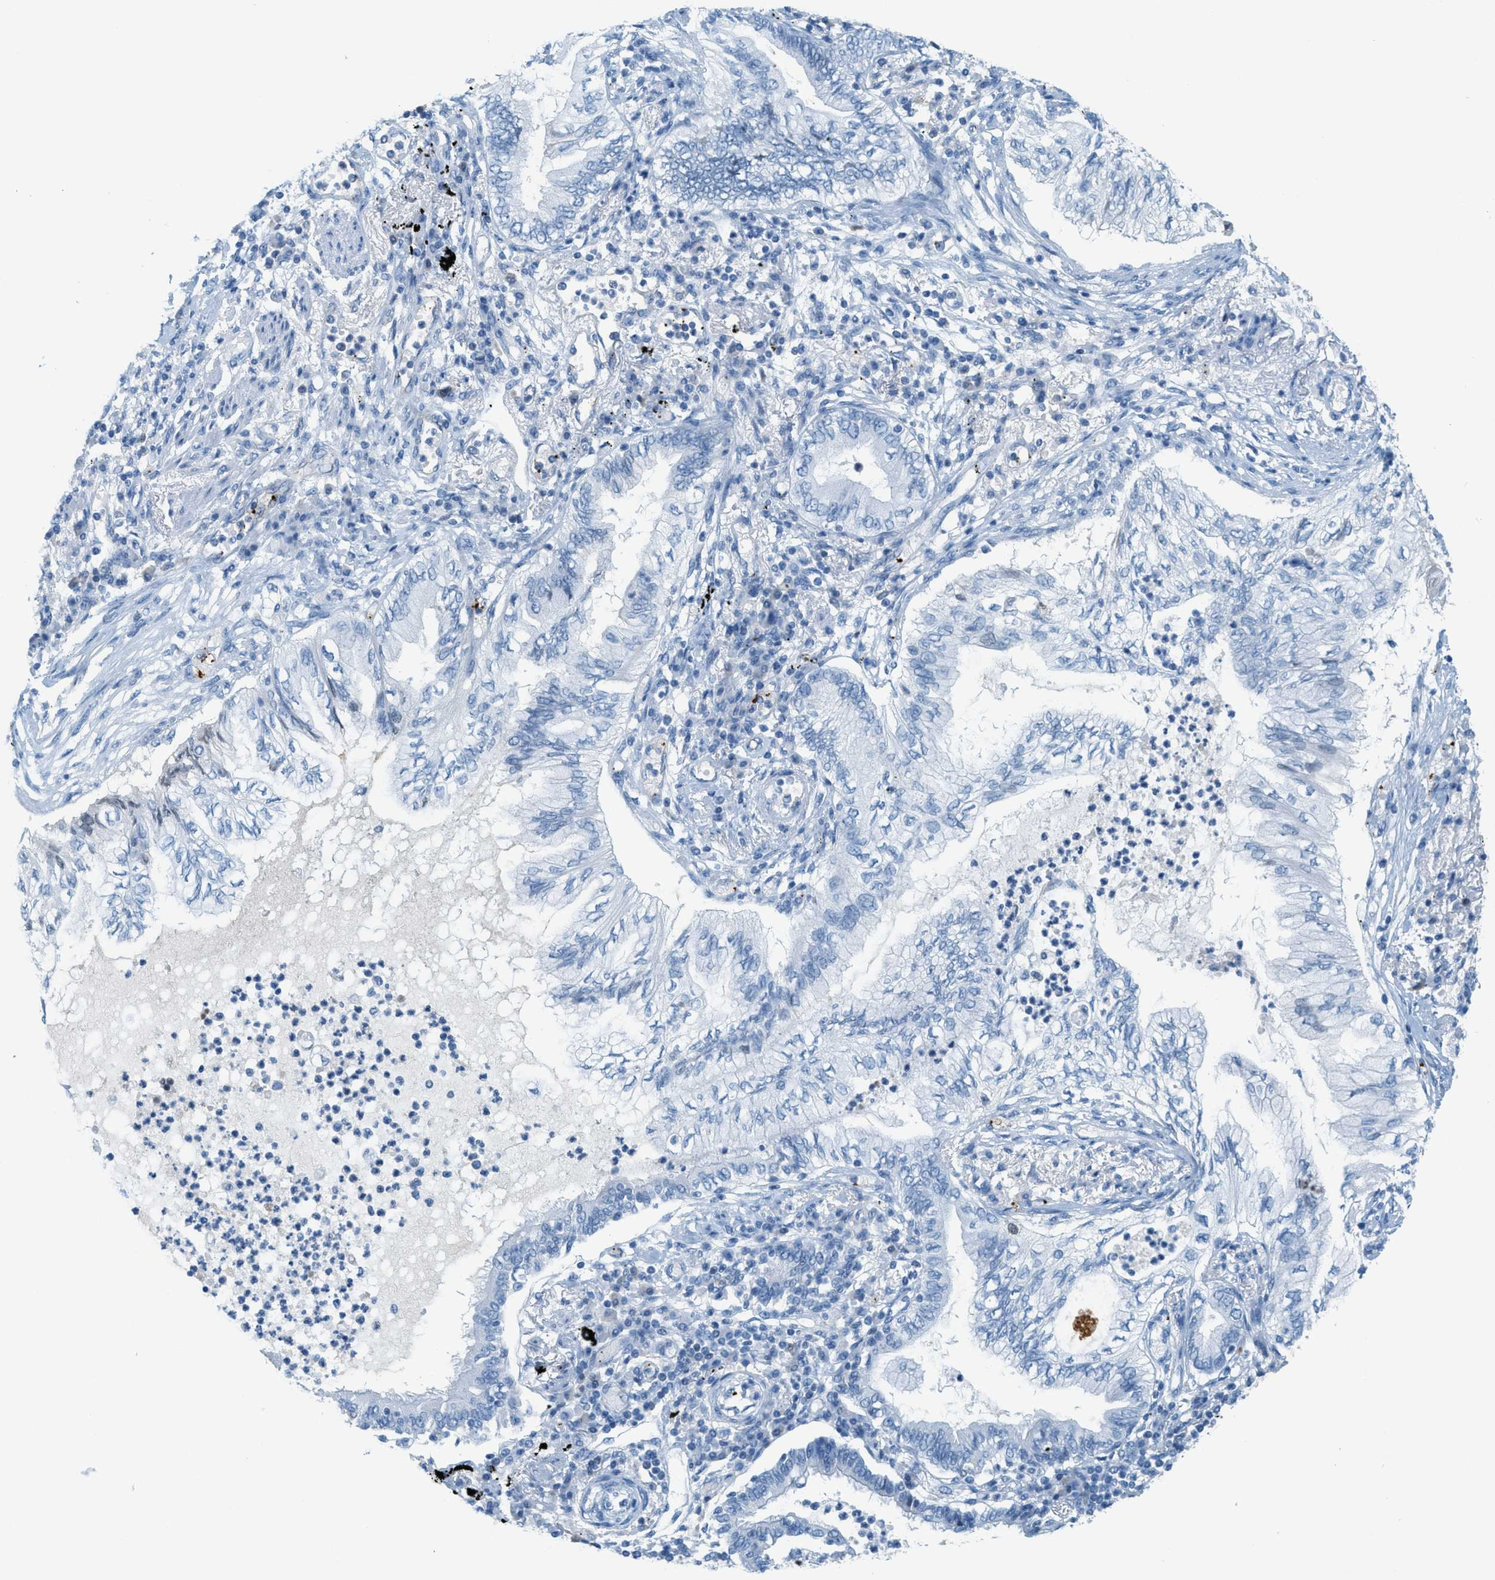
{"staining": {"intensity": "negative", "quantity": "none", "location": "none"}, "tissue": "lung cancer", "cell_type": "Tumor cells", "image_type": "cancer", "snomed": [{"axis": "morphology", "description": "Normal tissue, NOS"}, {"axis": "morphology", "description": "Adenocarcinoma, NOS"}, {"axis": "topography", "description": "Bronchus"}, {"axis": "topography", "description": "Lung"}], "caption": "Lung adenocarcinoma was stained to show a protein in brown. There is no significant expression in tumor cells.", "gene": "PPBP", "patient": {"sex": "female", "age": 70}}